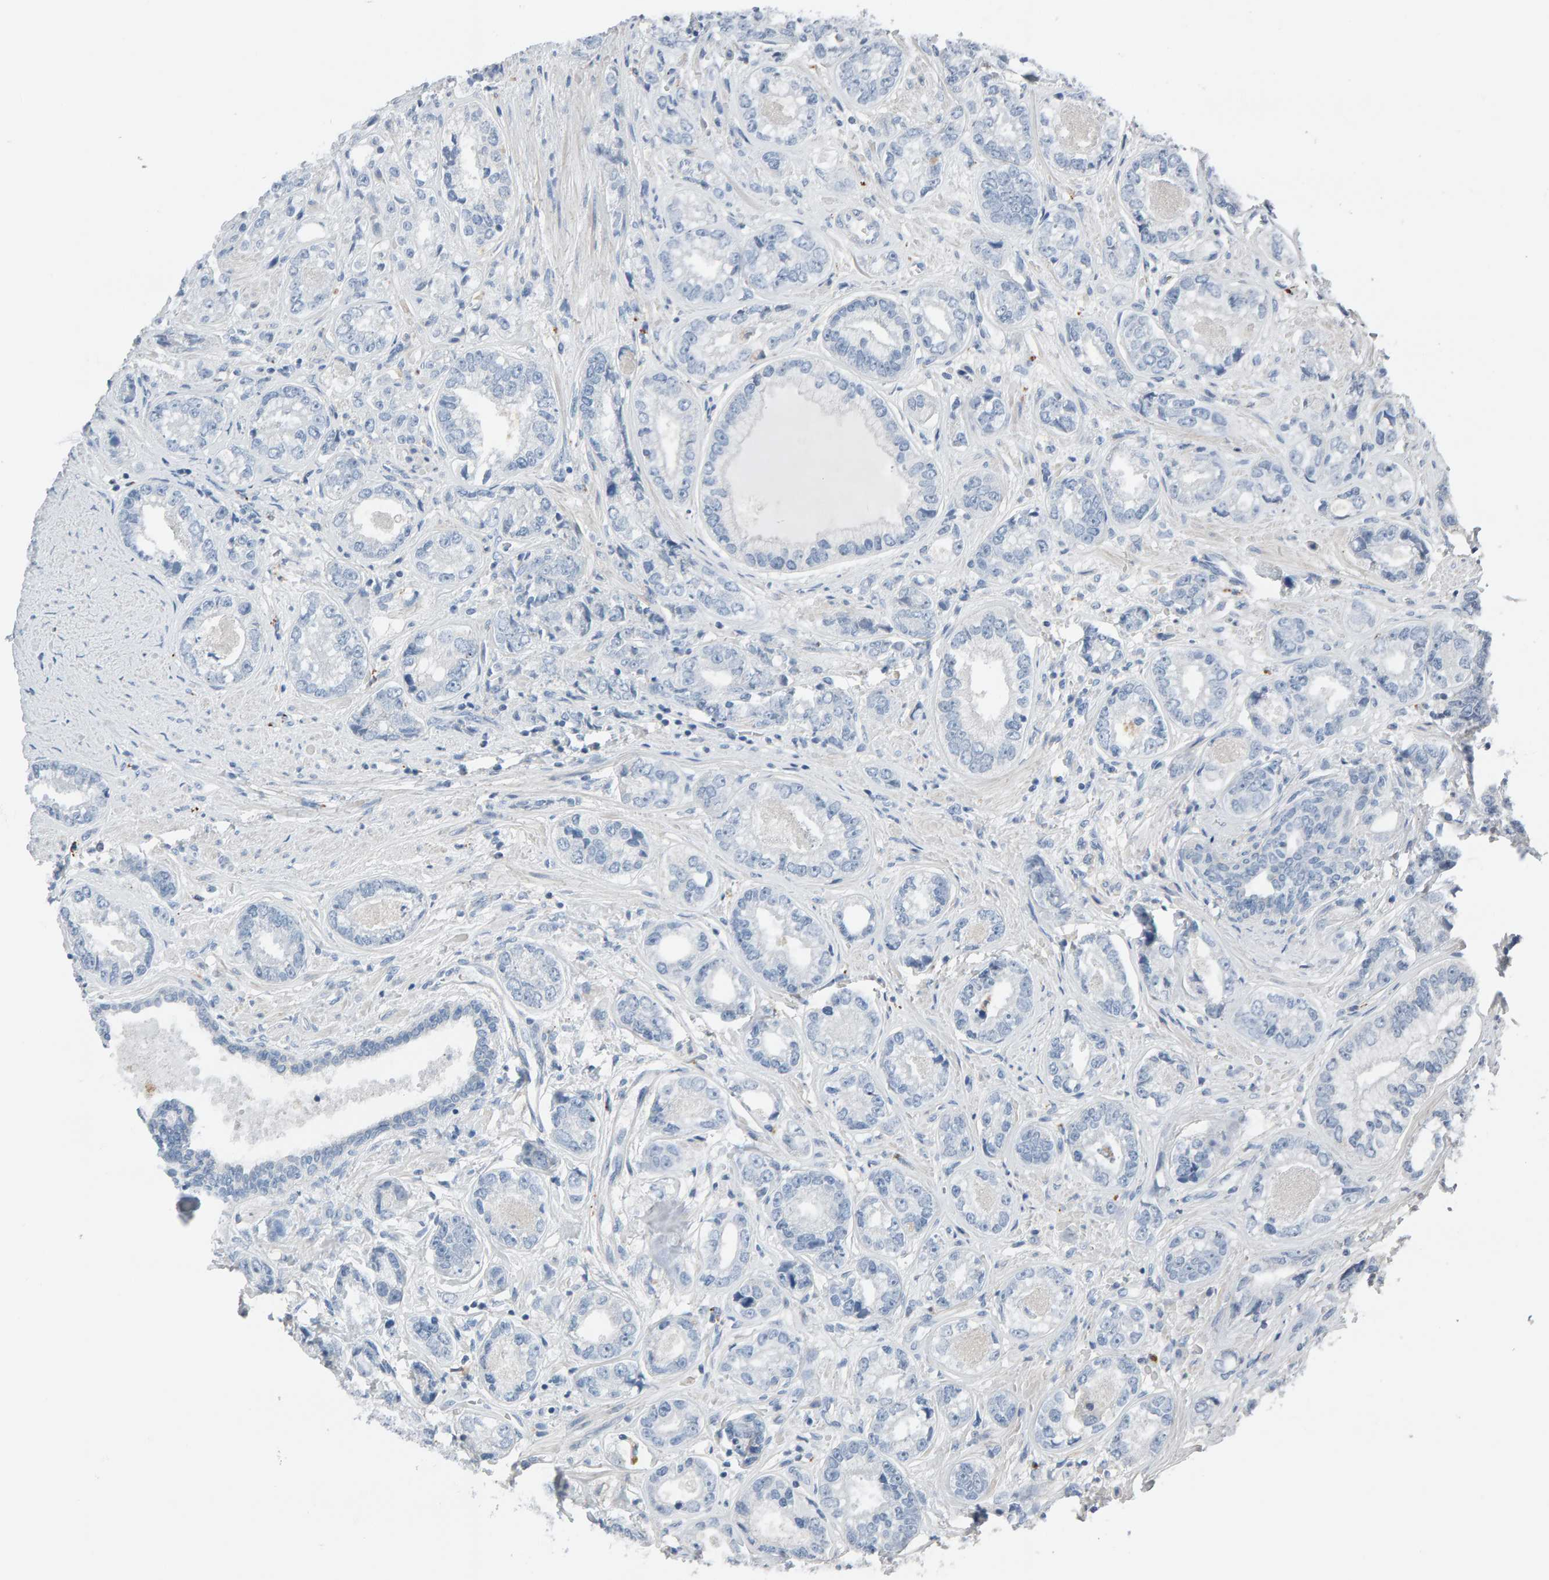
{"staining": {"intensity": "negative", "quantity": "none", "location": "none"}, "tissue": "prostate cancer", "cell_type": "Tumor cells", "image_type": "cancer", "snomed": [{"axis": "morphology", "description": "Adenocarcinoma, High grade"}, {"axis": "topography", "description": "Prostate"}], "caption": "IHC of human prostate high-grade adenocarcinoma demonstrates no positivity in tumor cells.", "gene": "IPPK", "patient": {"sex": "male", "age": 61}}